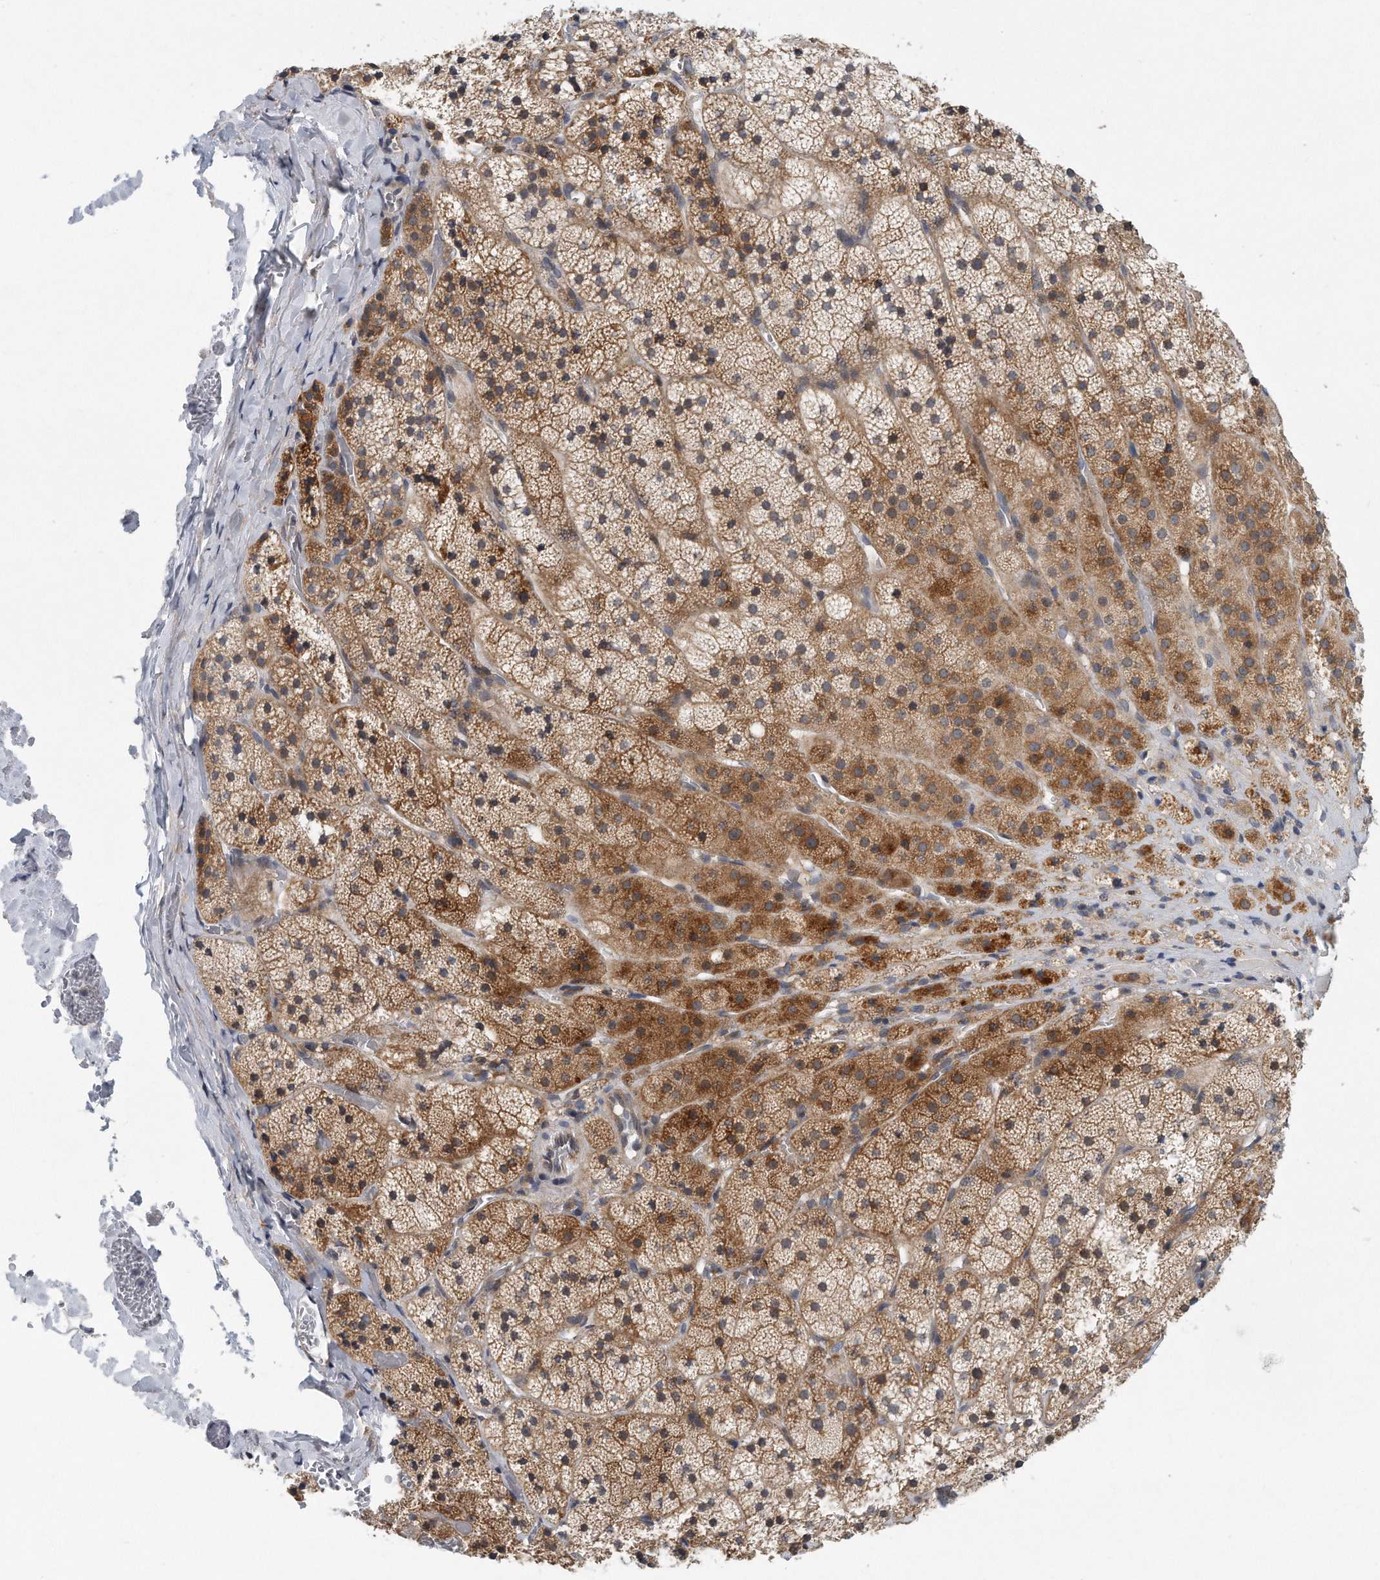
{"staining": {"intensity": "moderate", "quantity": ">75%", "location": "cytoplasmic/membranous"}, "tissue": "adrenal gland", "cell_type": "Glandular cells", "image_type": "normal", "snomed": [{"axis": "morphology", "description": "Normal tissue, NOS"}, {"axis": "topography", "description": "Adrenal gland"}], "caption": "Protein expression analysis of unremarkable human adrenal gland reveals moderate cytoplasmic/membranous staining in about >75% of glandular cells. (DAB (3,3'-diaminobenzidine) IHC, brown staining for protein, blue staining for nuclei).", "gene": "VLDLR", "patient": {"sex": "female", "age": 44}}